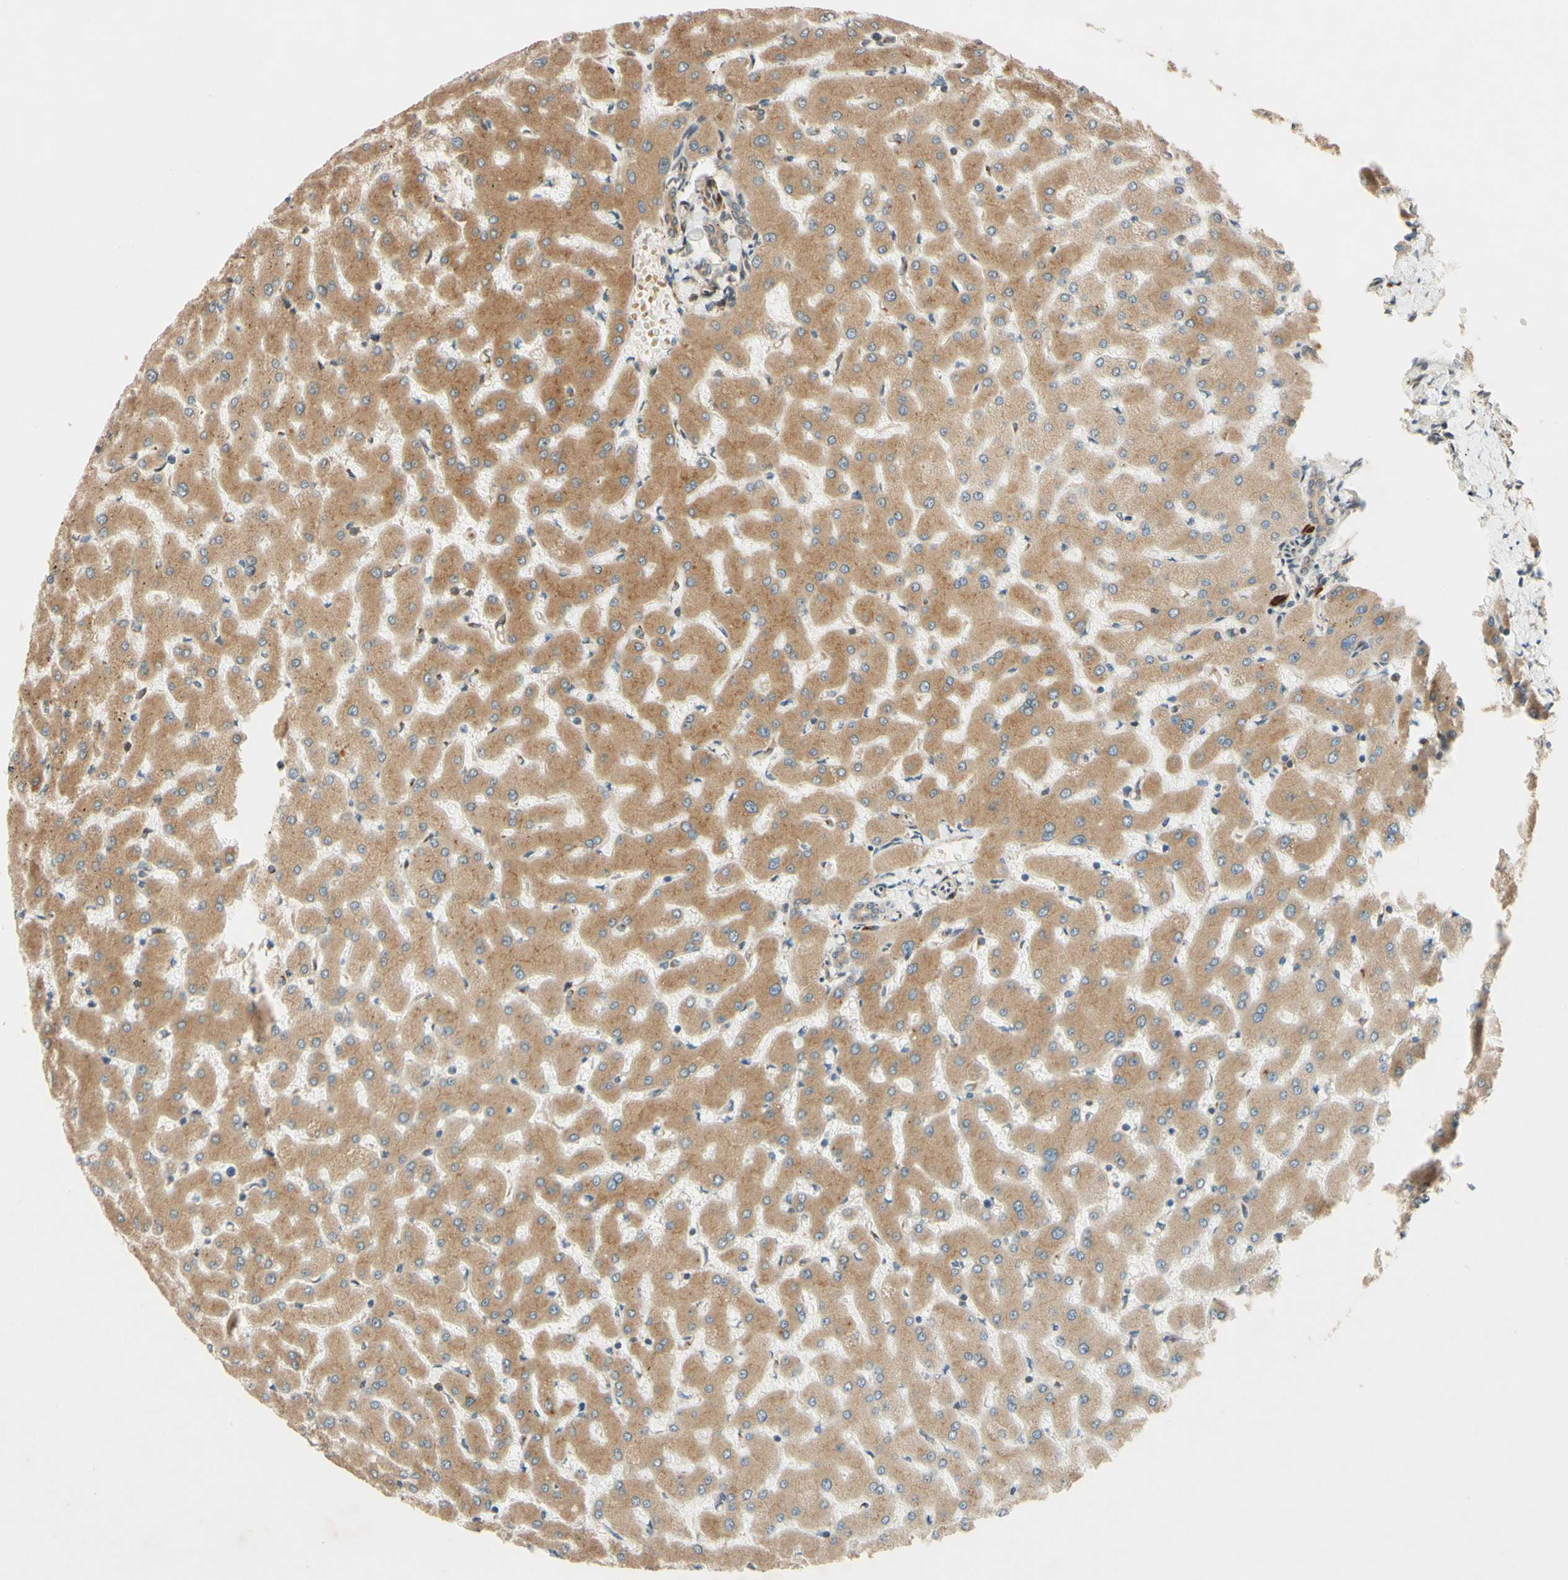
{"staining": {"intensity": "weak", "quantity": ">75%", "location": "cytoplasmic/membranous"}, "tissue": "liver", "cell_type": "Cholangiocytes", "image_type": "normal", "snomed": [{"axis": "morphology", "description": "Normal tissue, NOS"}, {"axis": "topography", "description": "Liver"}], "caption": "DAB (3,3'-diaminobenzidine) immunohistochemical staining of unremarkable human liver exhibits weak cytoplasmic/membranous protein positivity in about >75% of cholangiocytes. (DAB IHC, brown staining for protein, blue staining for nuclei).", "gene": "PTPRU", "patient": {"sex": "female", "age": 63}}